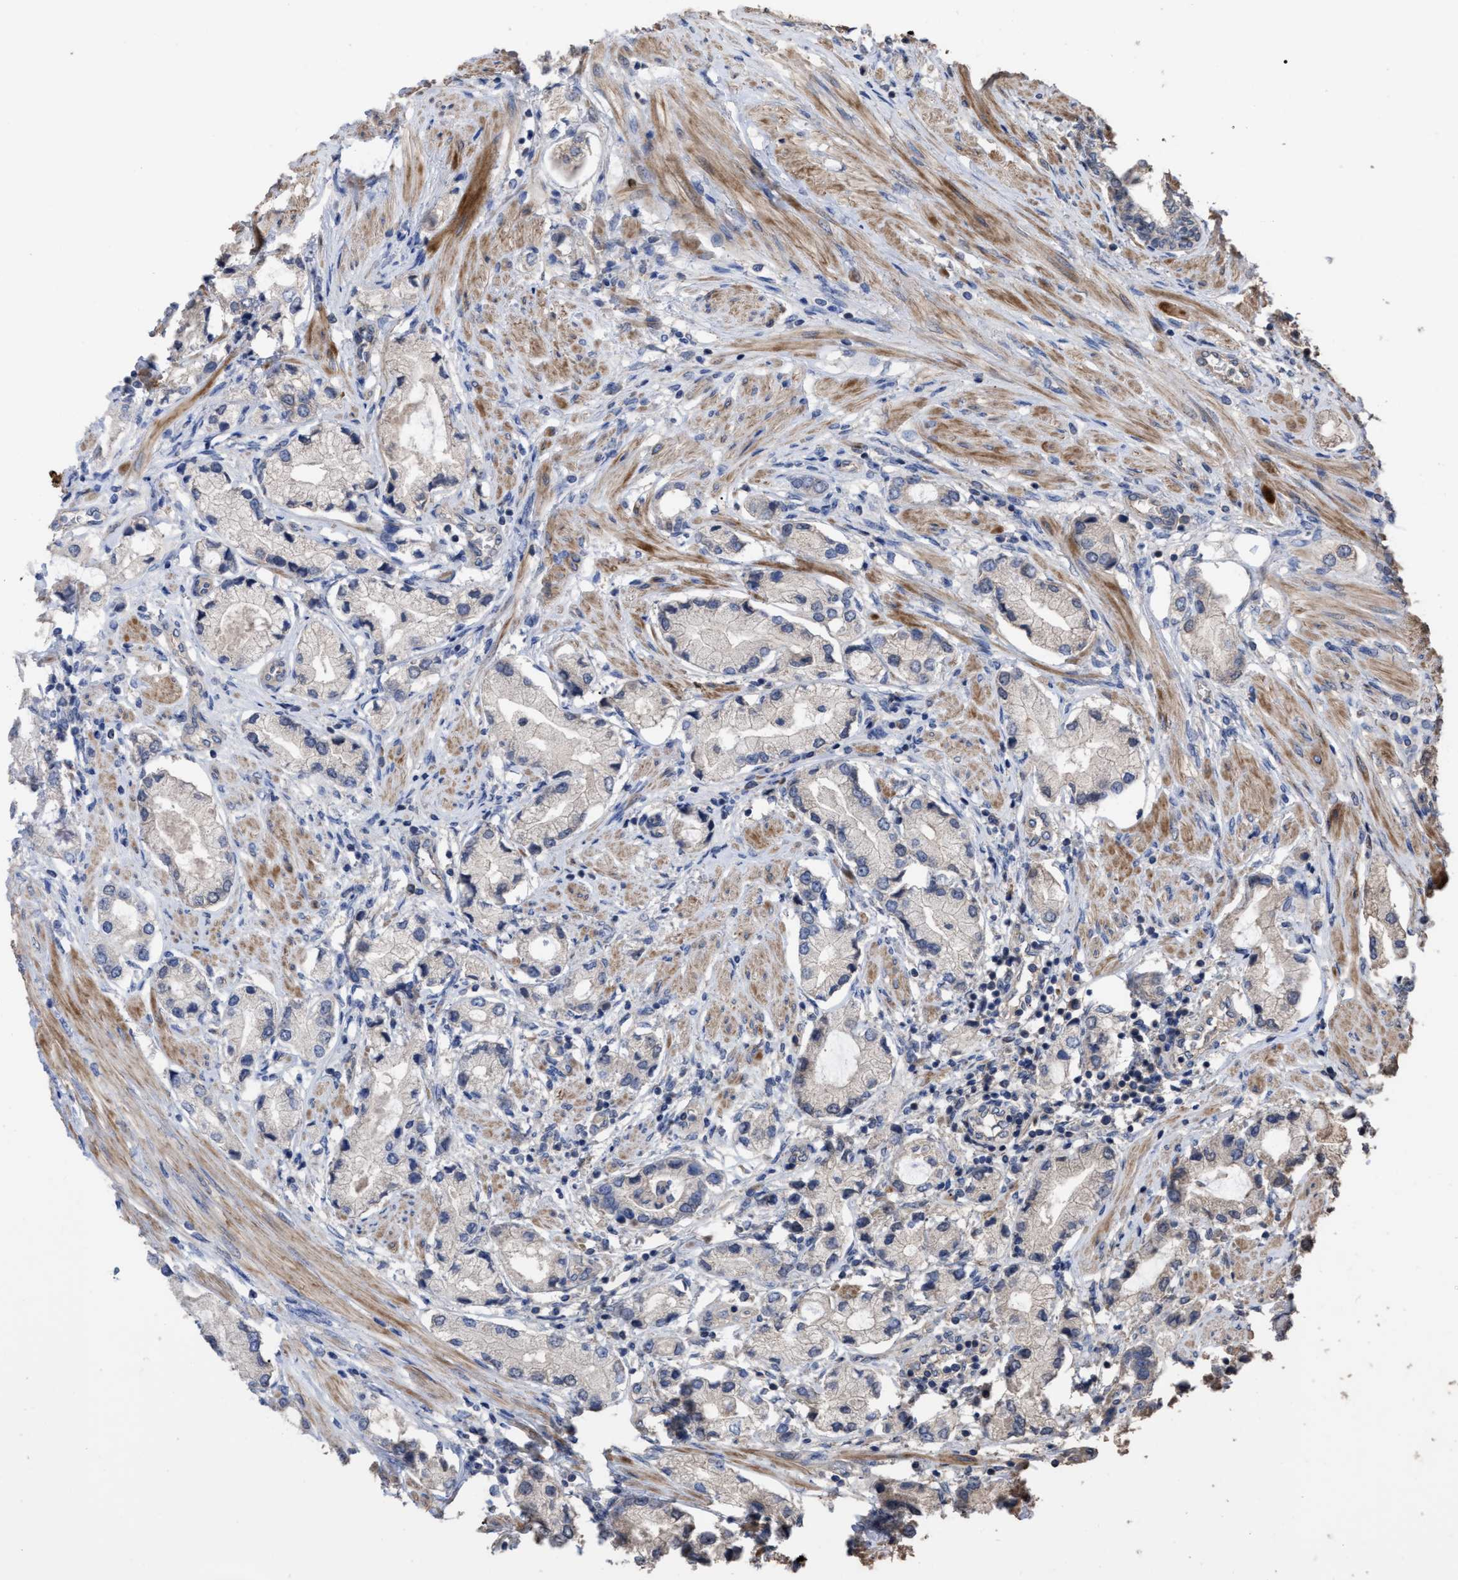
{"staining": {"intensity": "negative", "quantity": "none", "location": "none"}, "tissue": "prostate cancer", "cell_type": "Tumor cells", "image_type": "cancer", "snomed": [{"axis": "morphology", "description": "Adenocarcinoma, Low grade"}, {"axis": "topography", "description": "Prostate"}], "caption": "Immunohistochemistry (IHC) of human prostate cancer displays no expression in tumor cells.", "gene": "BTN2A1", "patient": {"sex": "male", "age": 63}}